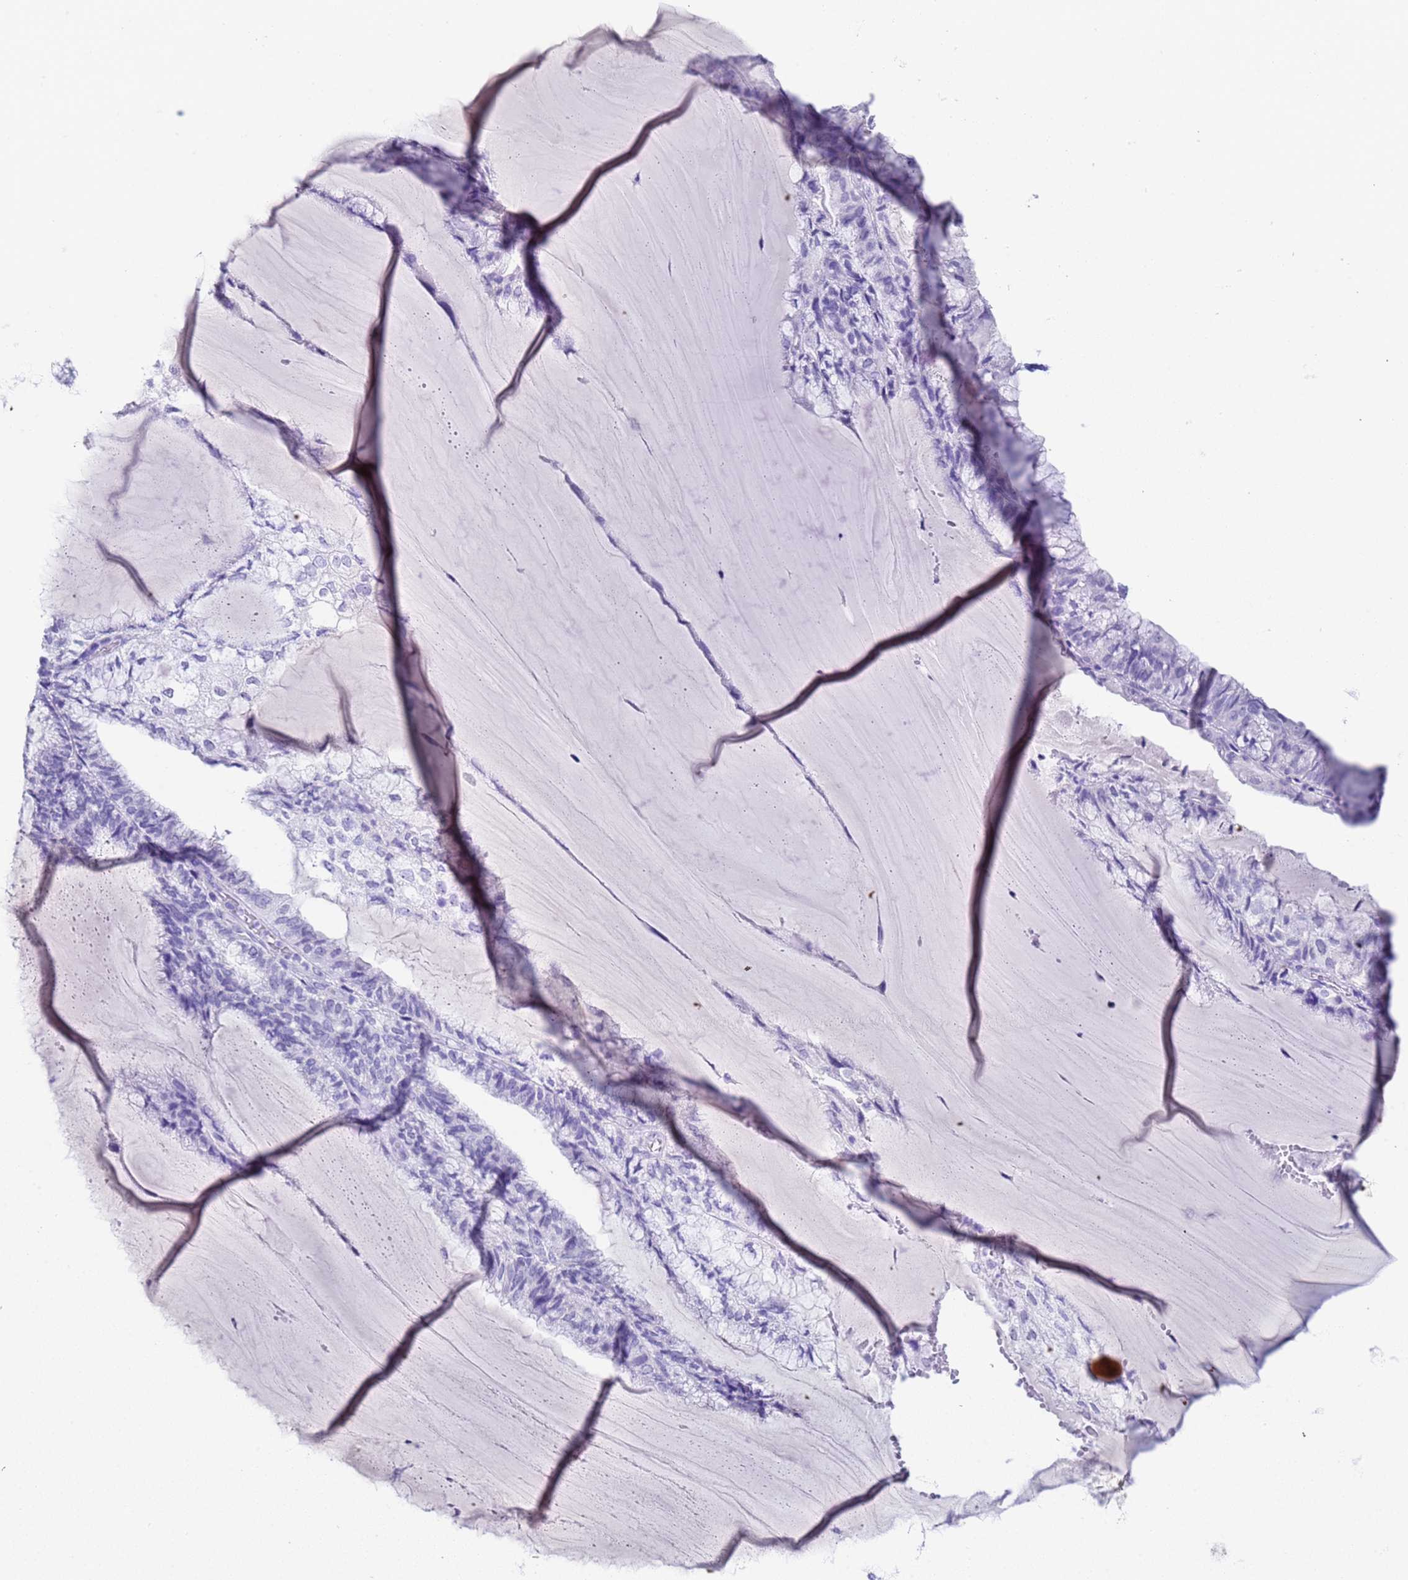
{"staining": {"intensity": "negative", "quantity": "none", "location": "none"}, "tissue": "endometrial cancer", "cell_type": "Tumor cells", "image_type": "cancer", "snomed": [{"axis": "morphology", "description": "Adenocarcinoma, NOS"}, {"axis": "topography", "description": "Endometrium"}], "caption": "Tumor cells show no significant protein expression in adenocarcinoma (endometrial).", "gene": "CKM", "patient": {"sex": "female", "age": 81}}